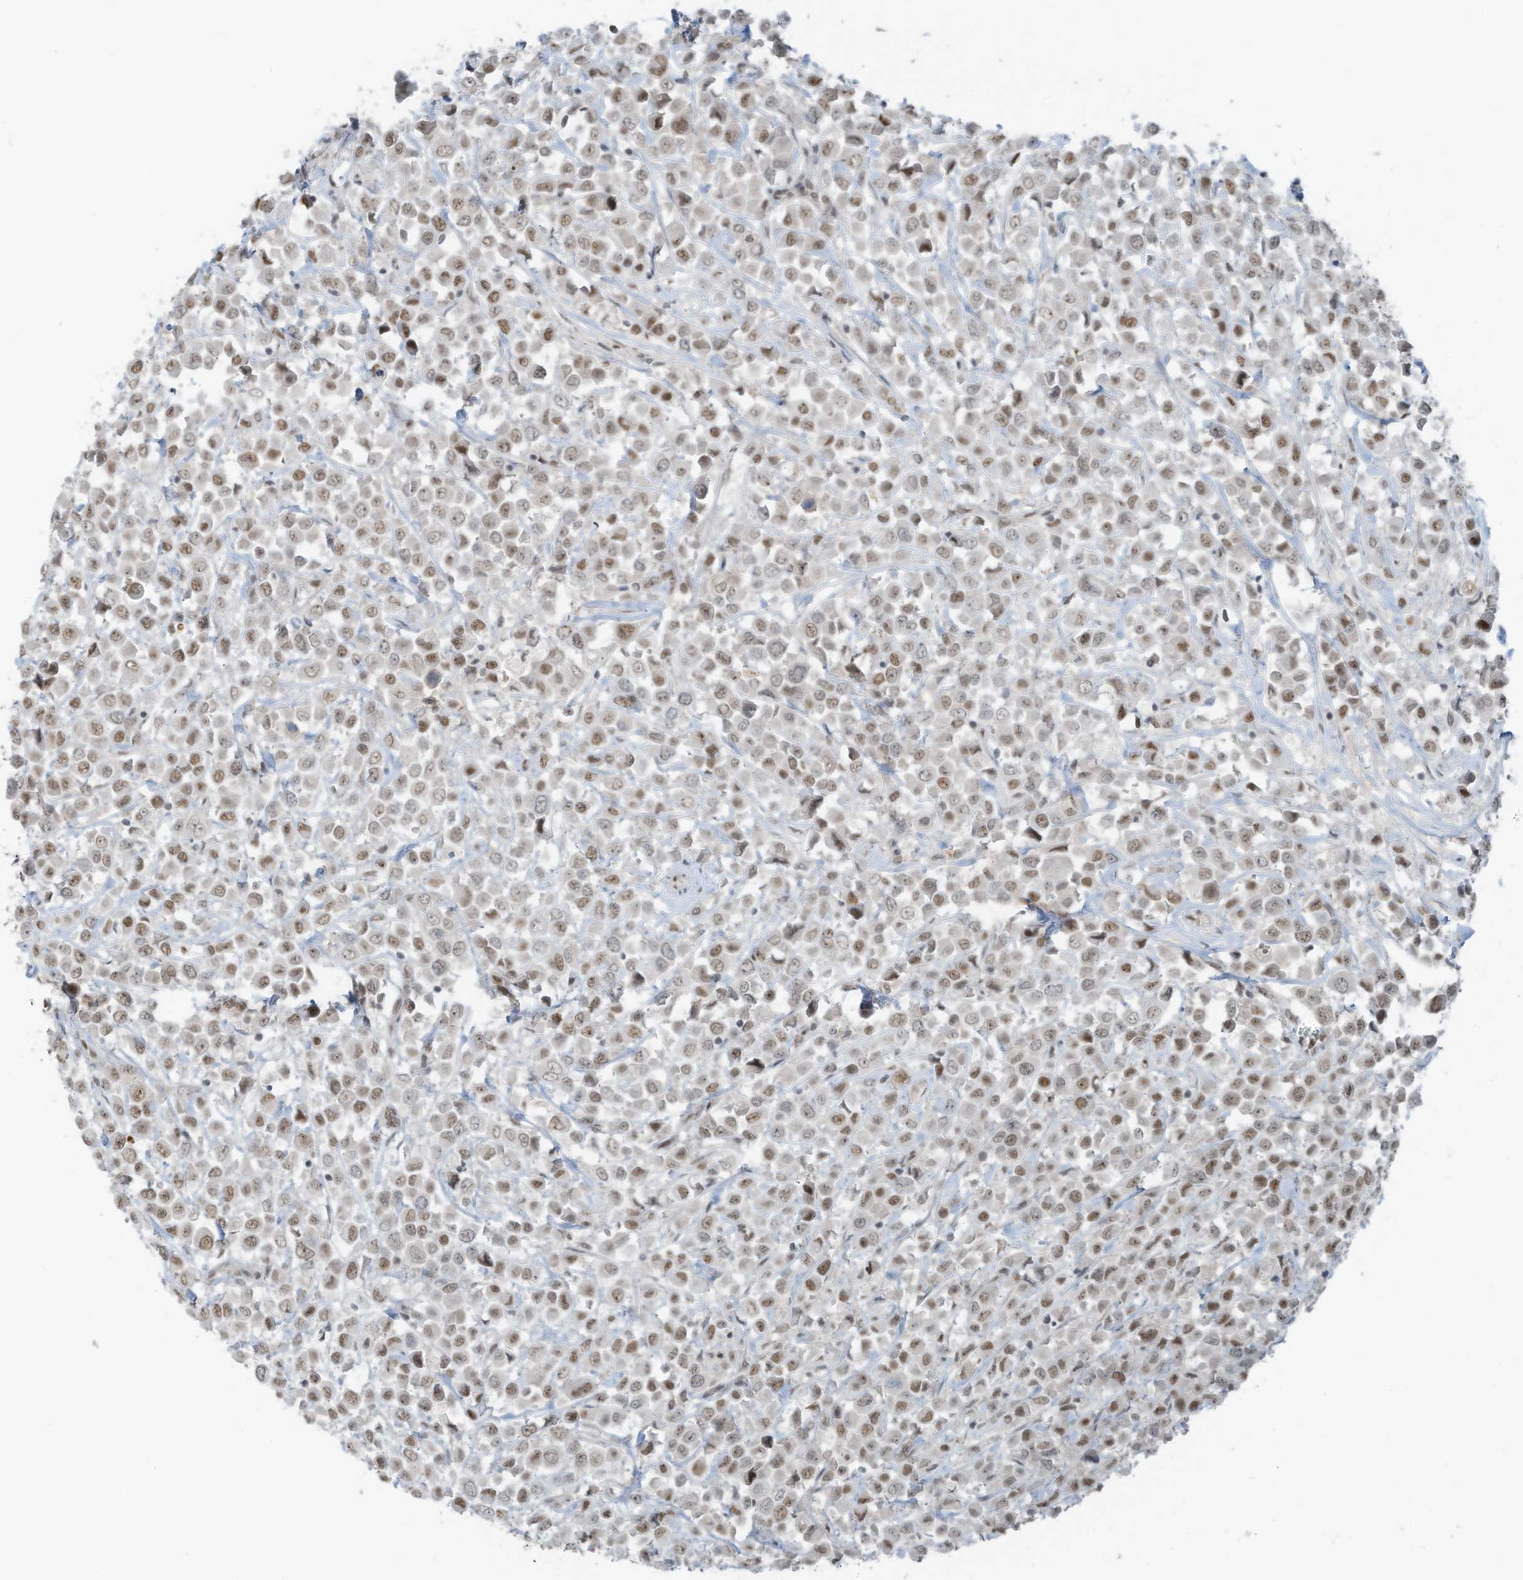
{"staining": {"intensity": "moderate", "quantity": ">75%", "location": "nuclear"}, "tissue": "breast cancer", "cell_type": "Tumor cells", "image_type": "cancer", "snomed": [{"axis": "morphology", "description": "Duct carcinoma"}, {"axis": "topography", "description": "Breast"}], "caption": "Immunohistochemical staining of breast cancer (invasive ductal carcinoma) displays moderate nuclear protein expression in about >75% of tumor cells. (IHC, brightfield microscopy, high magnification).", "gene": "WRNIP1", "patient": {"sex": "female", "age": 61}}